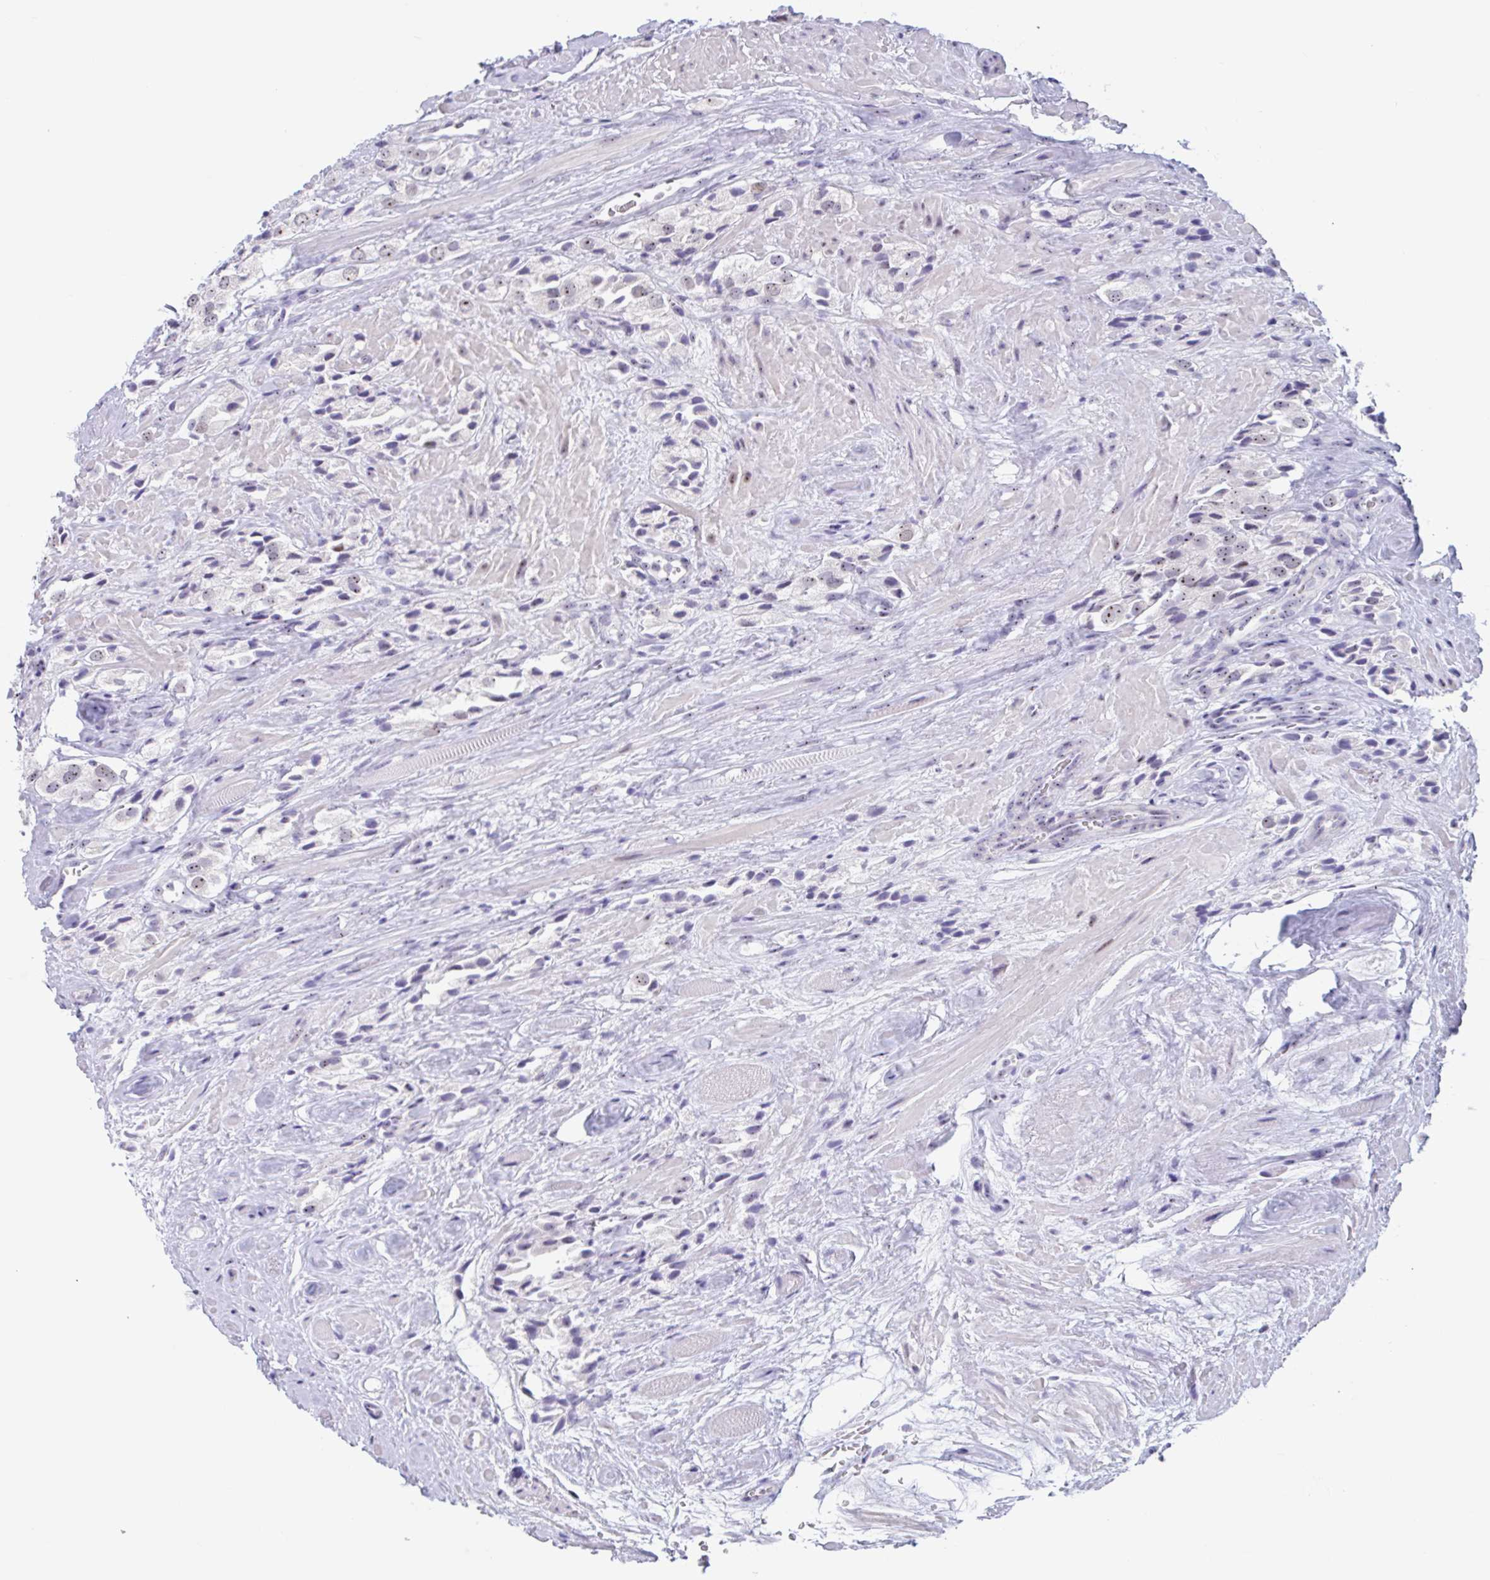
{"staining": {"intensity": "moderate", "quantity": "25%-75%", "location": "nuclear"}, "tissue": "prostate cancer", "cell_type": "Tumor cells", "image_type": "cancer", "snomed": [{"axis": "morphology", "description": "Adenocarcinoma, High grade"}, {"axis": "topography", "description": "Prostate and seminal vesicle, NOS"}], "caption": "Immunohistochemical staining of prostate high-grade adenocarcinoma exhibits medium levels of moderate nuclear staining in approximately 25%-75% of tumor cells.", "gene": "LENG9", "patient": {"sex": "male", "age": 64}}